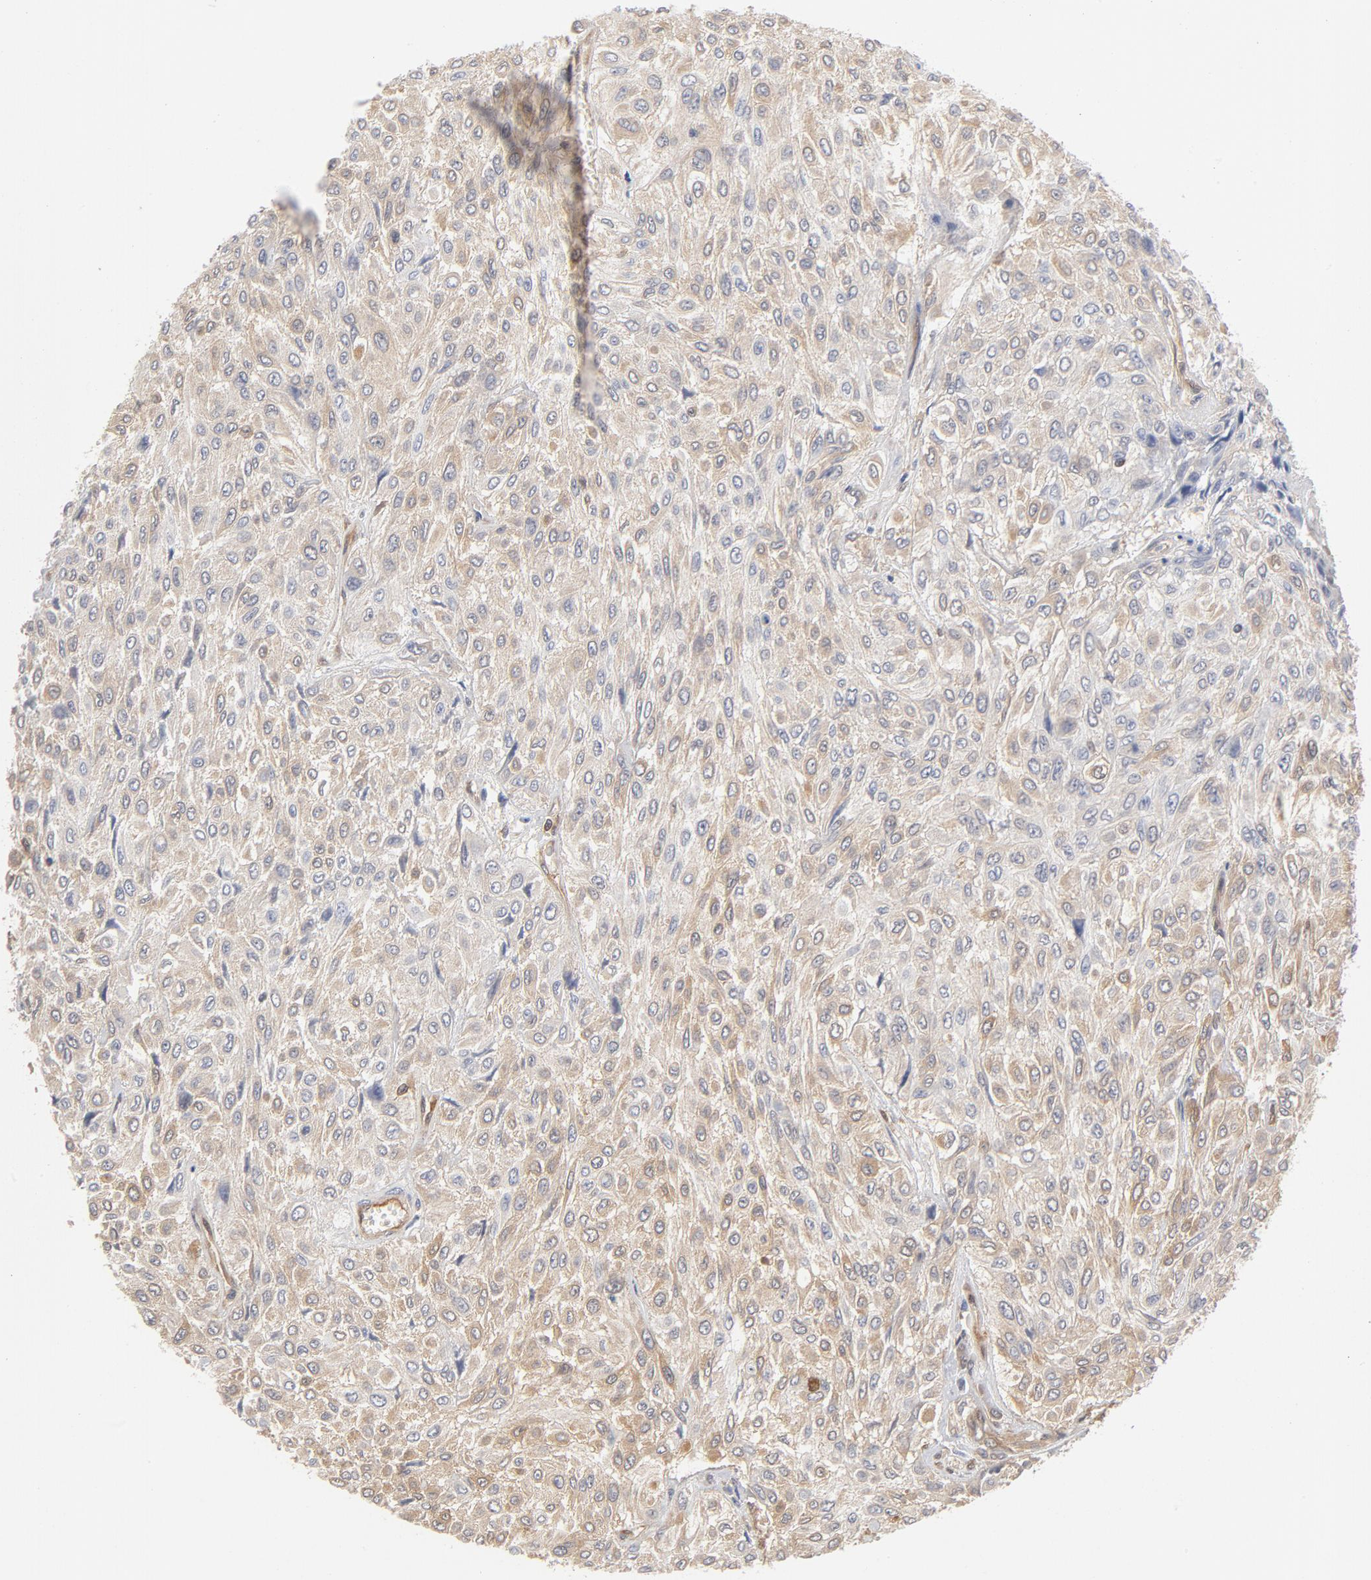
{"staining": {"intensity": "negative", "quantity": "none", "location": "none"}, "tissue": "urothelial cancer", "cell_type": "Tumor cells", "image_type": "cancer", "snomed": [{"axis": "morphology", "description": "Urothelial carcinoma, High grade"}, {"axis": "topography", "description": "Urinary bladder"}], "caption": "Protein analysis of high-grade urothelial carcinoma demonstrates no significant positivity in tumor cells. The staining is performed using DAB brown chromogen with nuclei counter-stained in using hematoxylin.", "gene": "ASMTL", "patient": {"sex": "male", "age": 57}}